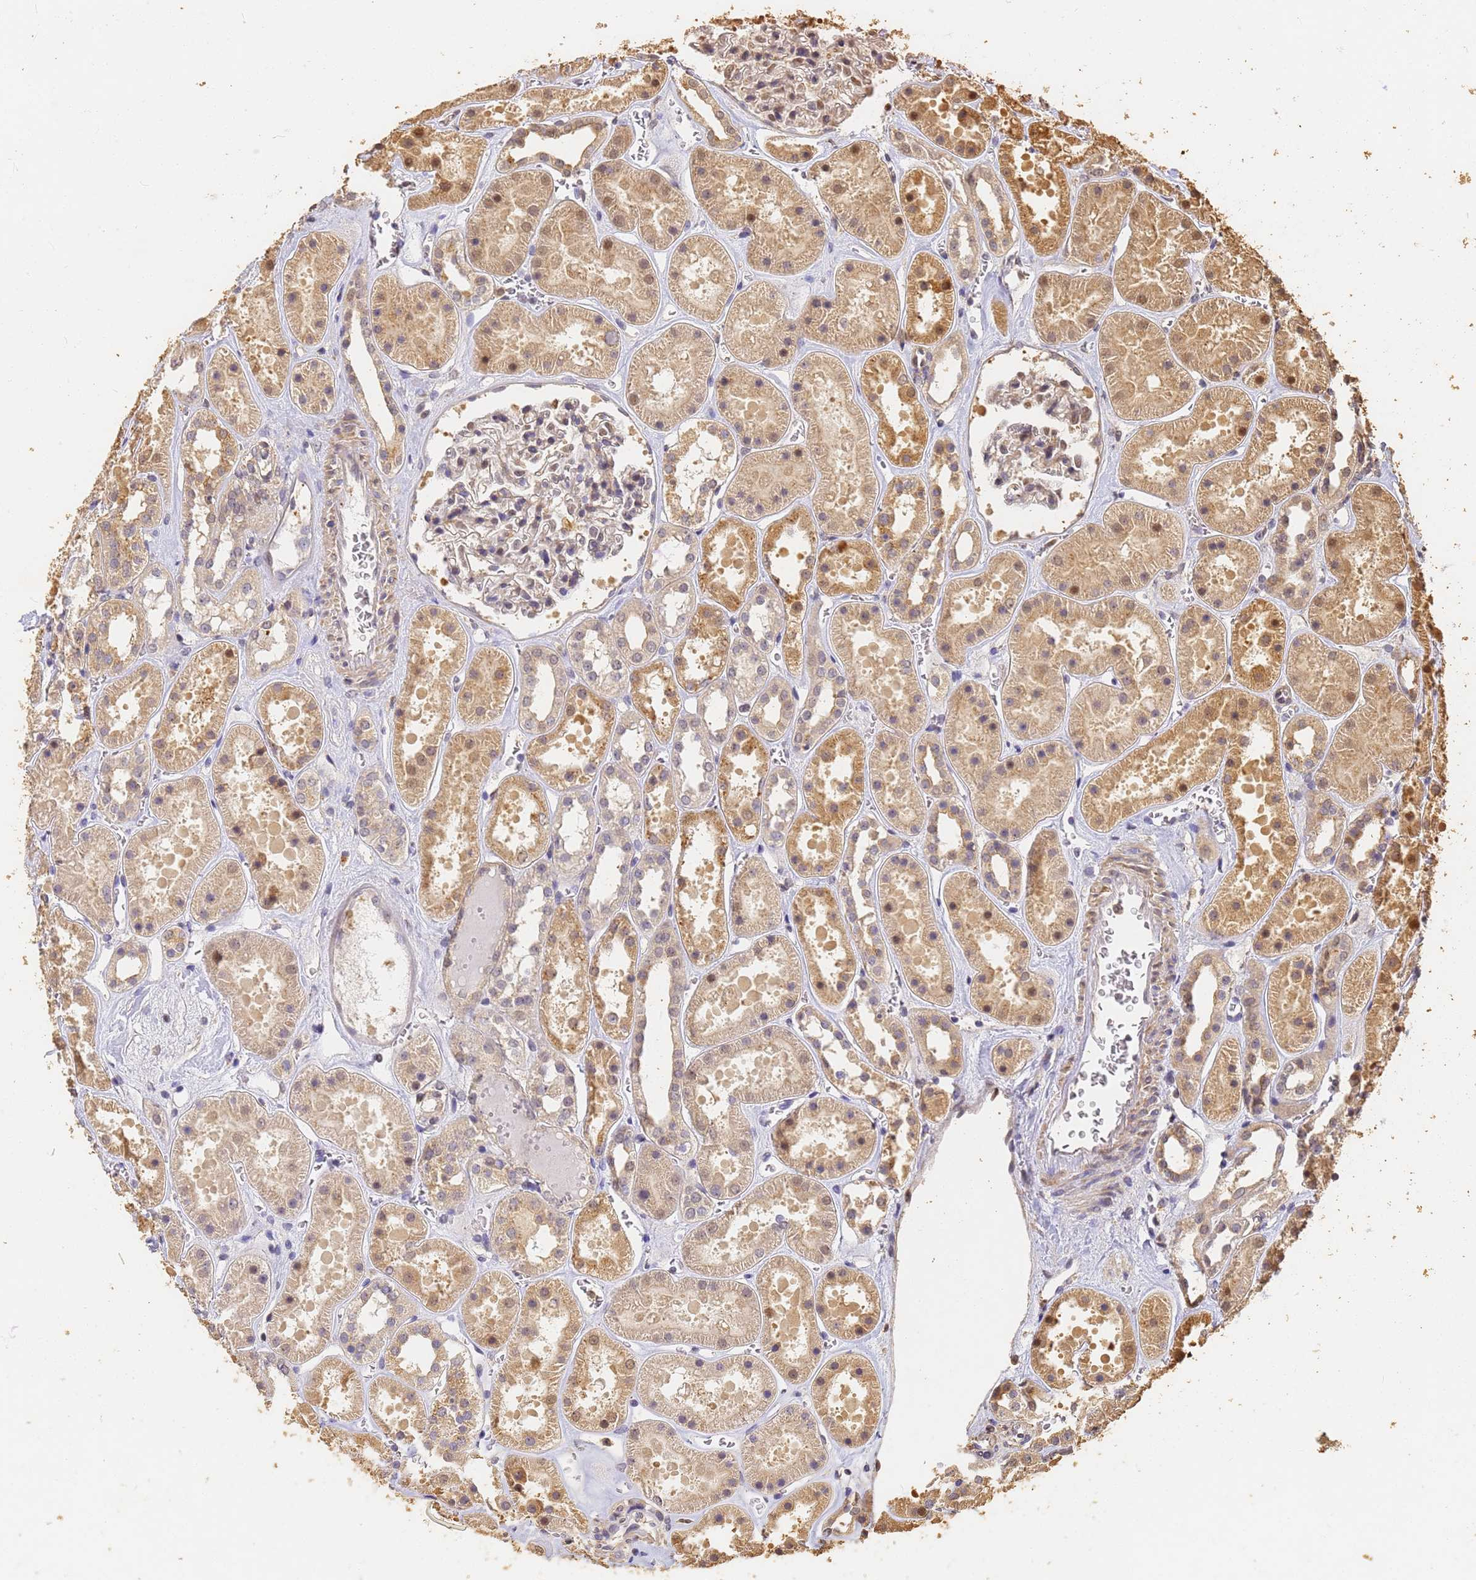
{"staining": {"intensity": "moderate", "quantity": "<25%", "location": "nuclear"}, "tissue": "kidney", "cell_type": "Cells in glomeruli", "image_type": "normal", "snomed": [{"axis": "morphology", "description": "Normal tissue, NOS"}, {"axis": "topography", "description": "Kidney"}], "caption": "The photomicrograph exhibits immunohistochemical staining of normal kidney. There is moderate nuclear staining is present in about <25% of cells in glomeruli. The protein is stained brown, and the nuclei are stained in blue (DAB IHC with brightfield microscopy, high magnification).", "gene": "JAK2", "patient": {"sex": "female", "age": 41}}